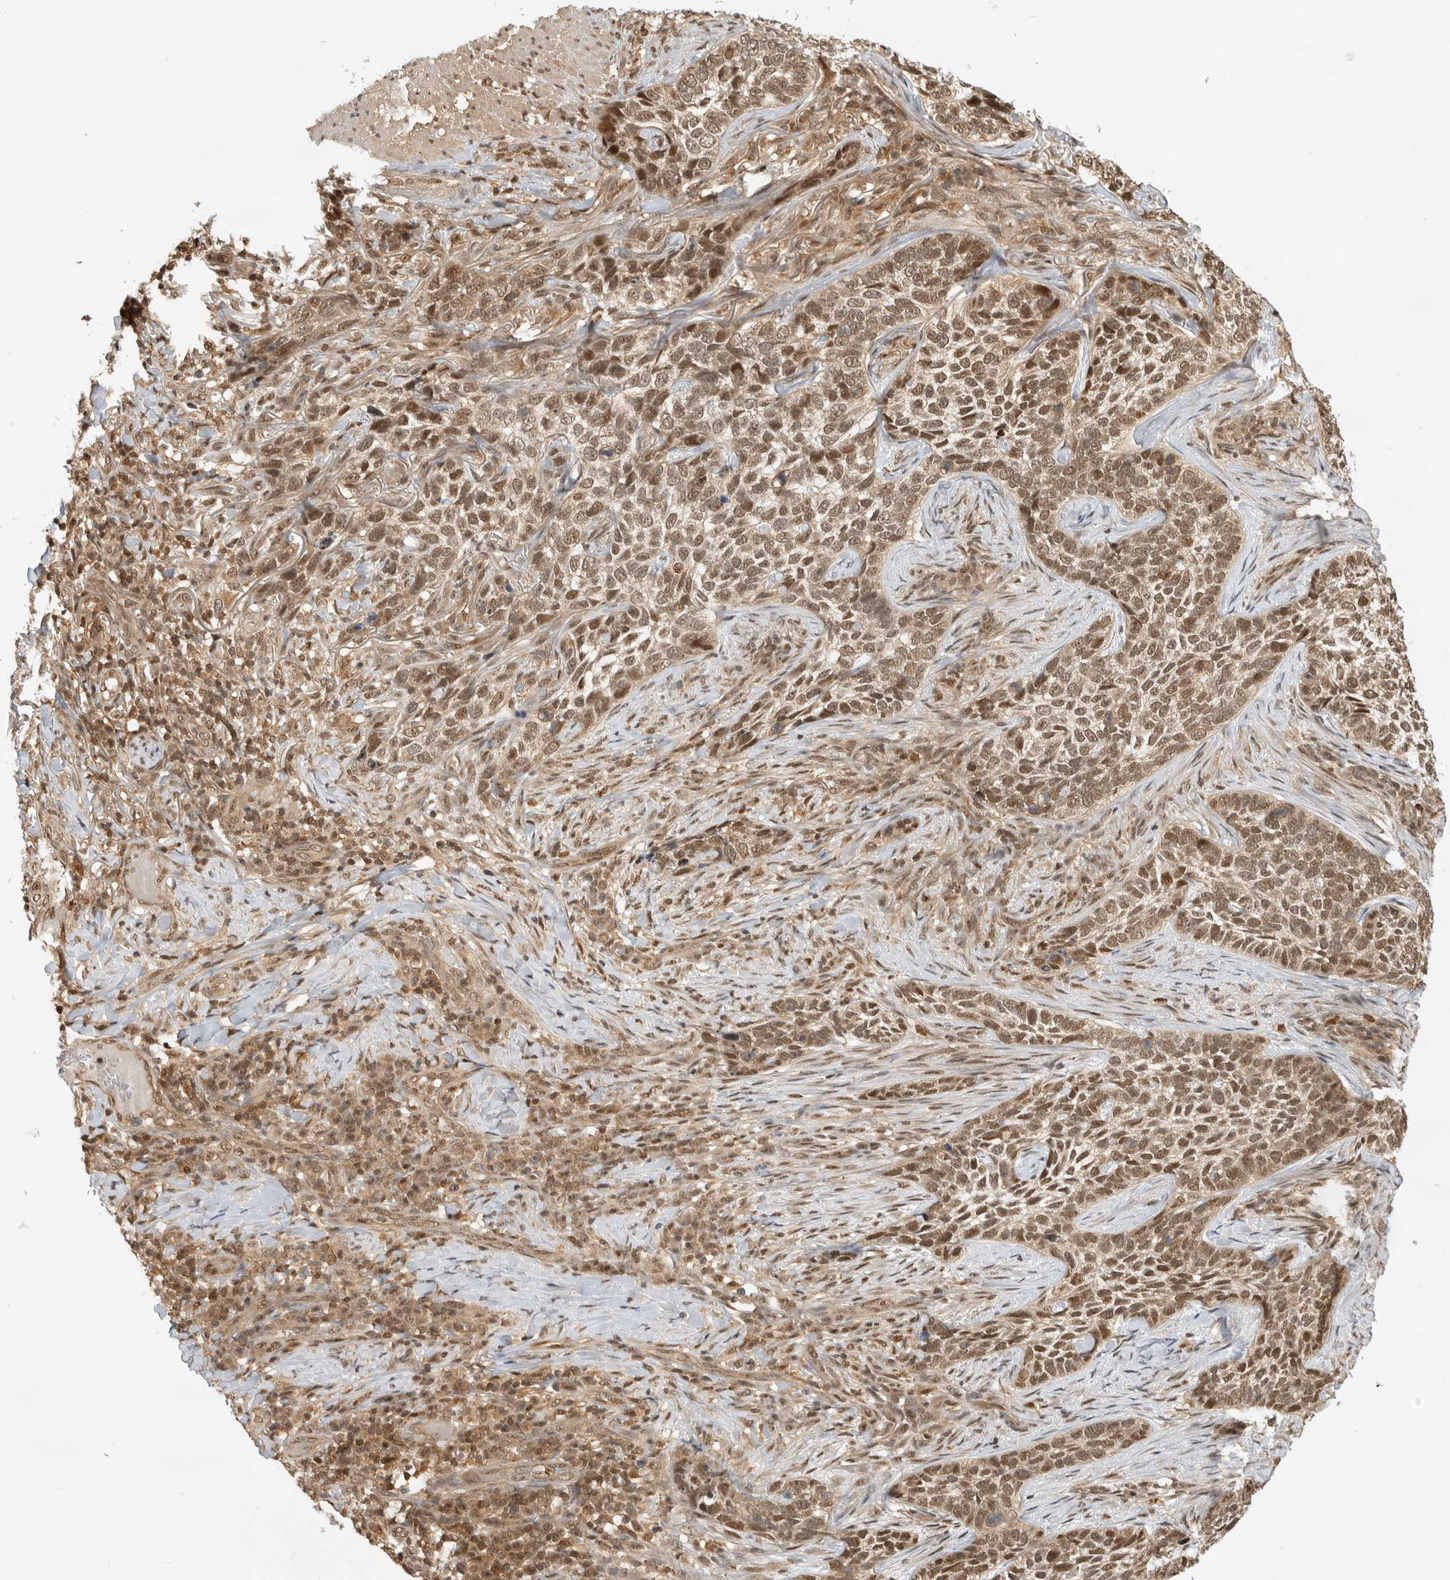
{"staining": {"intensity": "moderate", "quantity": ">75%", "location": "cytoplasmic/membranous,nuclear"}, "tissue": "skin cancer", "cell_type": "Tumor cells", "image_type": "cancer", "snomed": [{"axis": "morphology", "description": "Basal cell carcinoma"}, {"axis": "topography", "description": "Skin"}], "caption": "Basal cell carcinoma (skin) stained with a brown dye shows moderate cytoplasmic/membranous and nuclear positive expression in about >75% of tumor cells.", "gene": "ADPRS", "patient": {"sex": "female", "age": 64}}